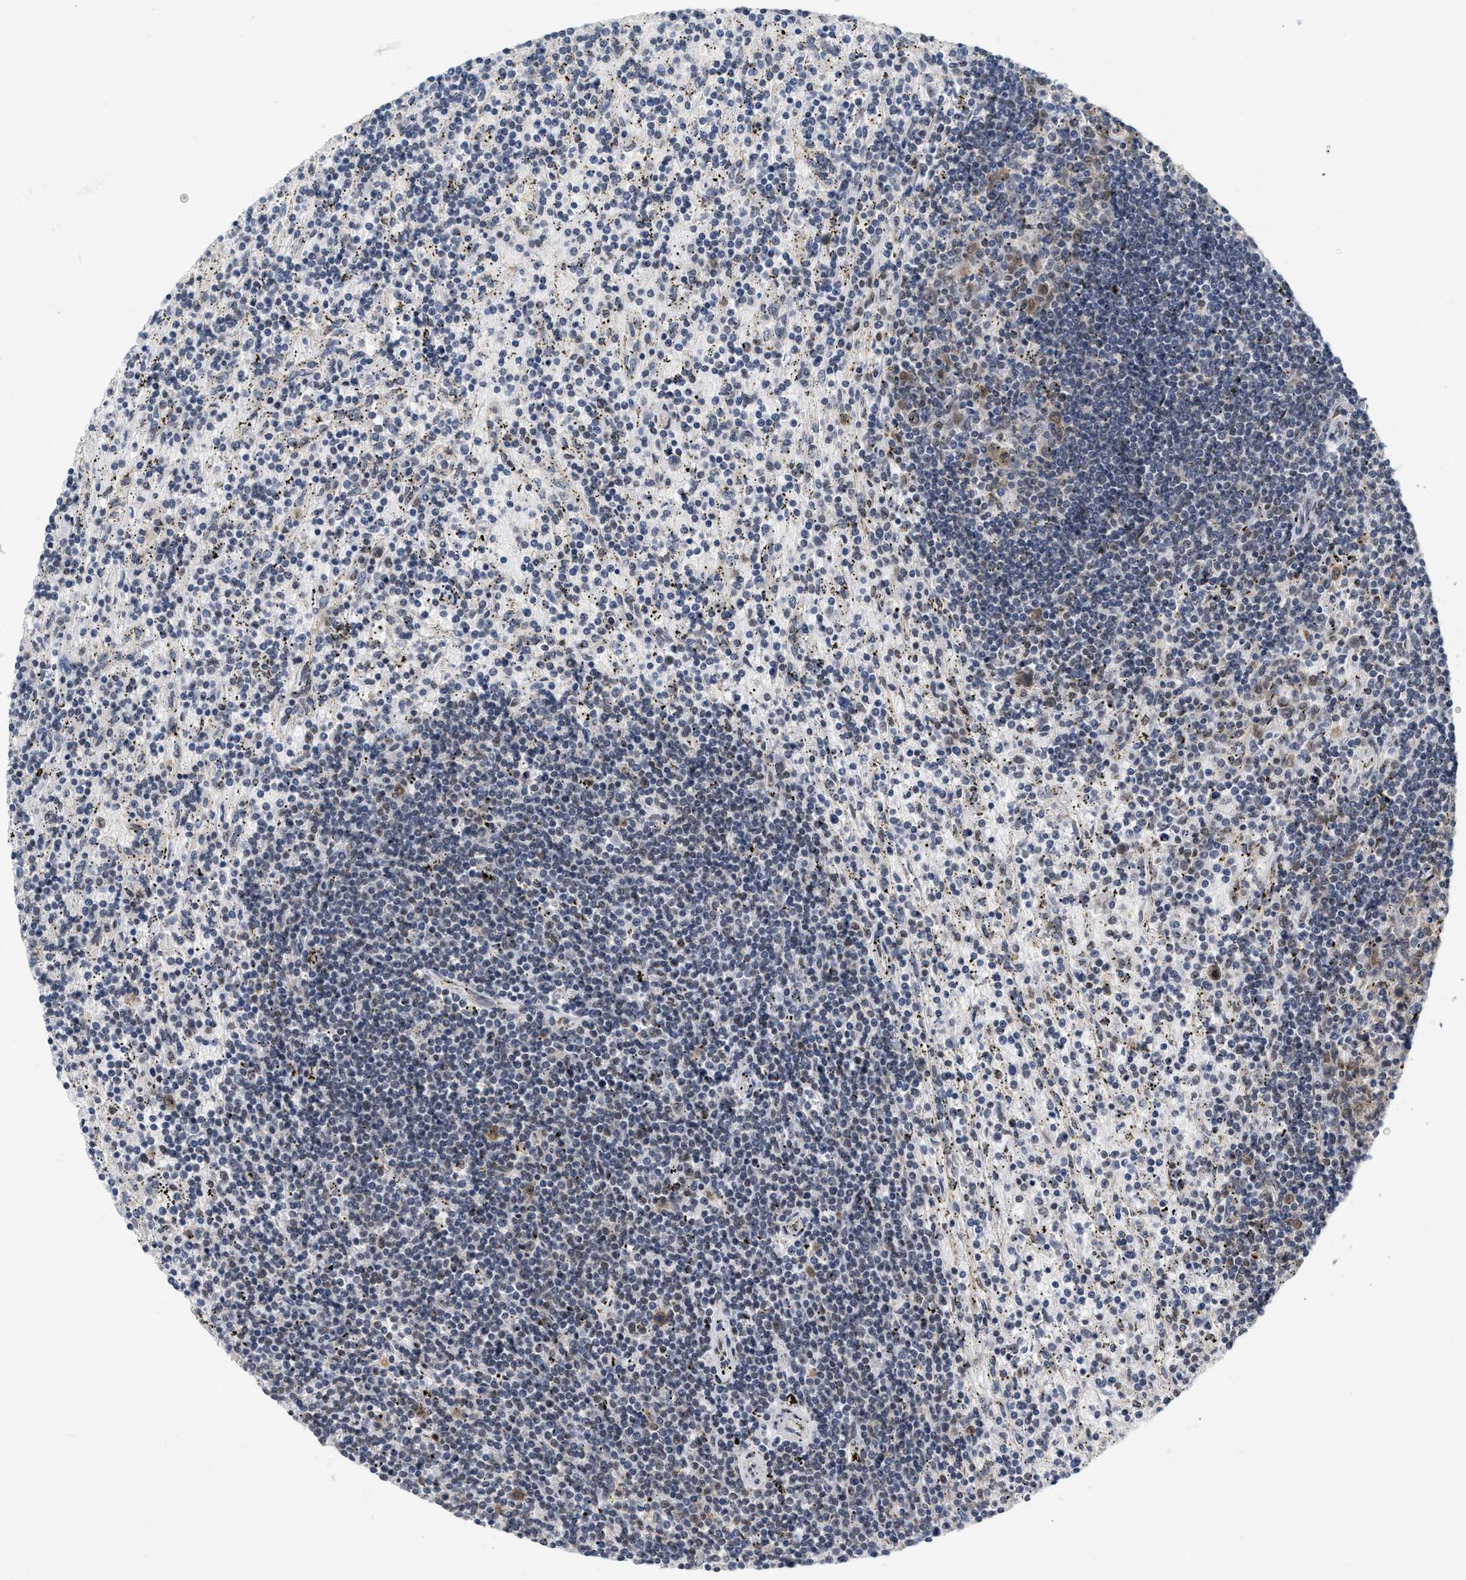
{"staining": {"intensity": "weak", "quantity": "<25%", "location": "nuclear"}, "tissue": "lymphoma", "cell_type": "Tumor cells", "image_type": "cancer", "snomed": [{"axis": "morphology", "description": "Malignant lymphoma, non-Hodgkin's type, Low grade"}, {"axis": "topography", "description": "Spleen"}], "caption": "The histopathology image reveals no significant staining in tumor cells of lymphoma.", "gene": "RUVBL1", "patient": {"sex": "male", "age": 76}}